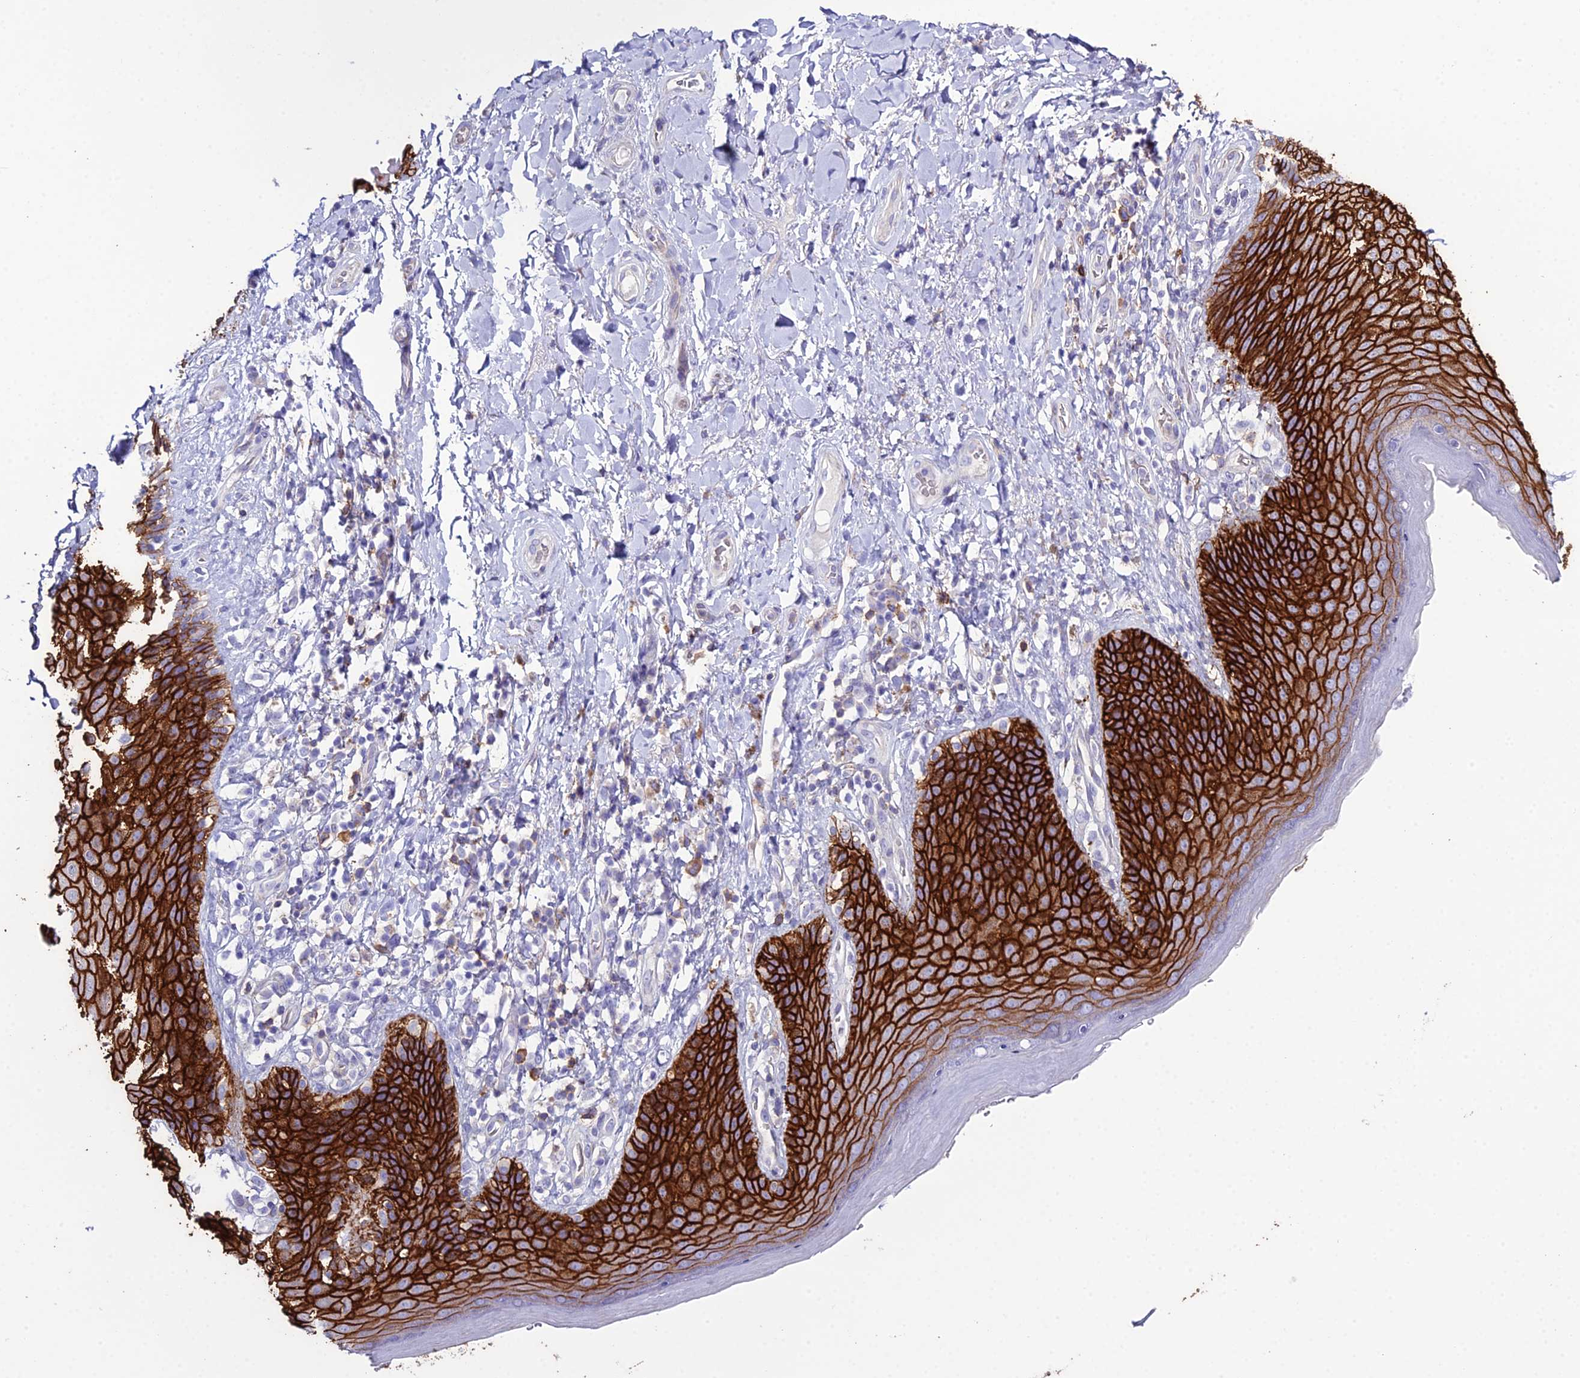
{"staining": {"intensity": "strong", "quantity": ">75%", "location": "cytoplasmic/membranous"}, "tissue": "skin", "cell_type": "Epidermal cells", "image_type": "normal", "snomed": [{"axis": "morphology", "description": "Normal tissue, NOS"}, {"axis": "topography", "description": "Anal"}], "caption": "Brown immunohistochemical staining in normal human skin reveals strong cytoplasmic/membranous staining in approximately >75% of epidermal cells. (Brightfield microscopy of DAB IHC at high magnification).", "gene": "OR1Q1", "patient": {"sex": "female", "age": 89}}